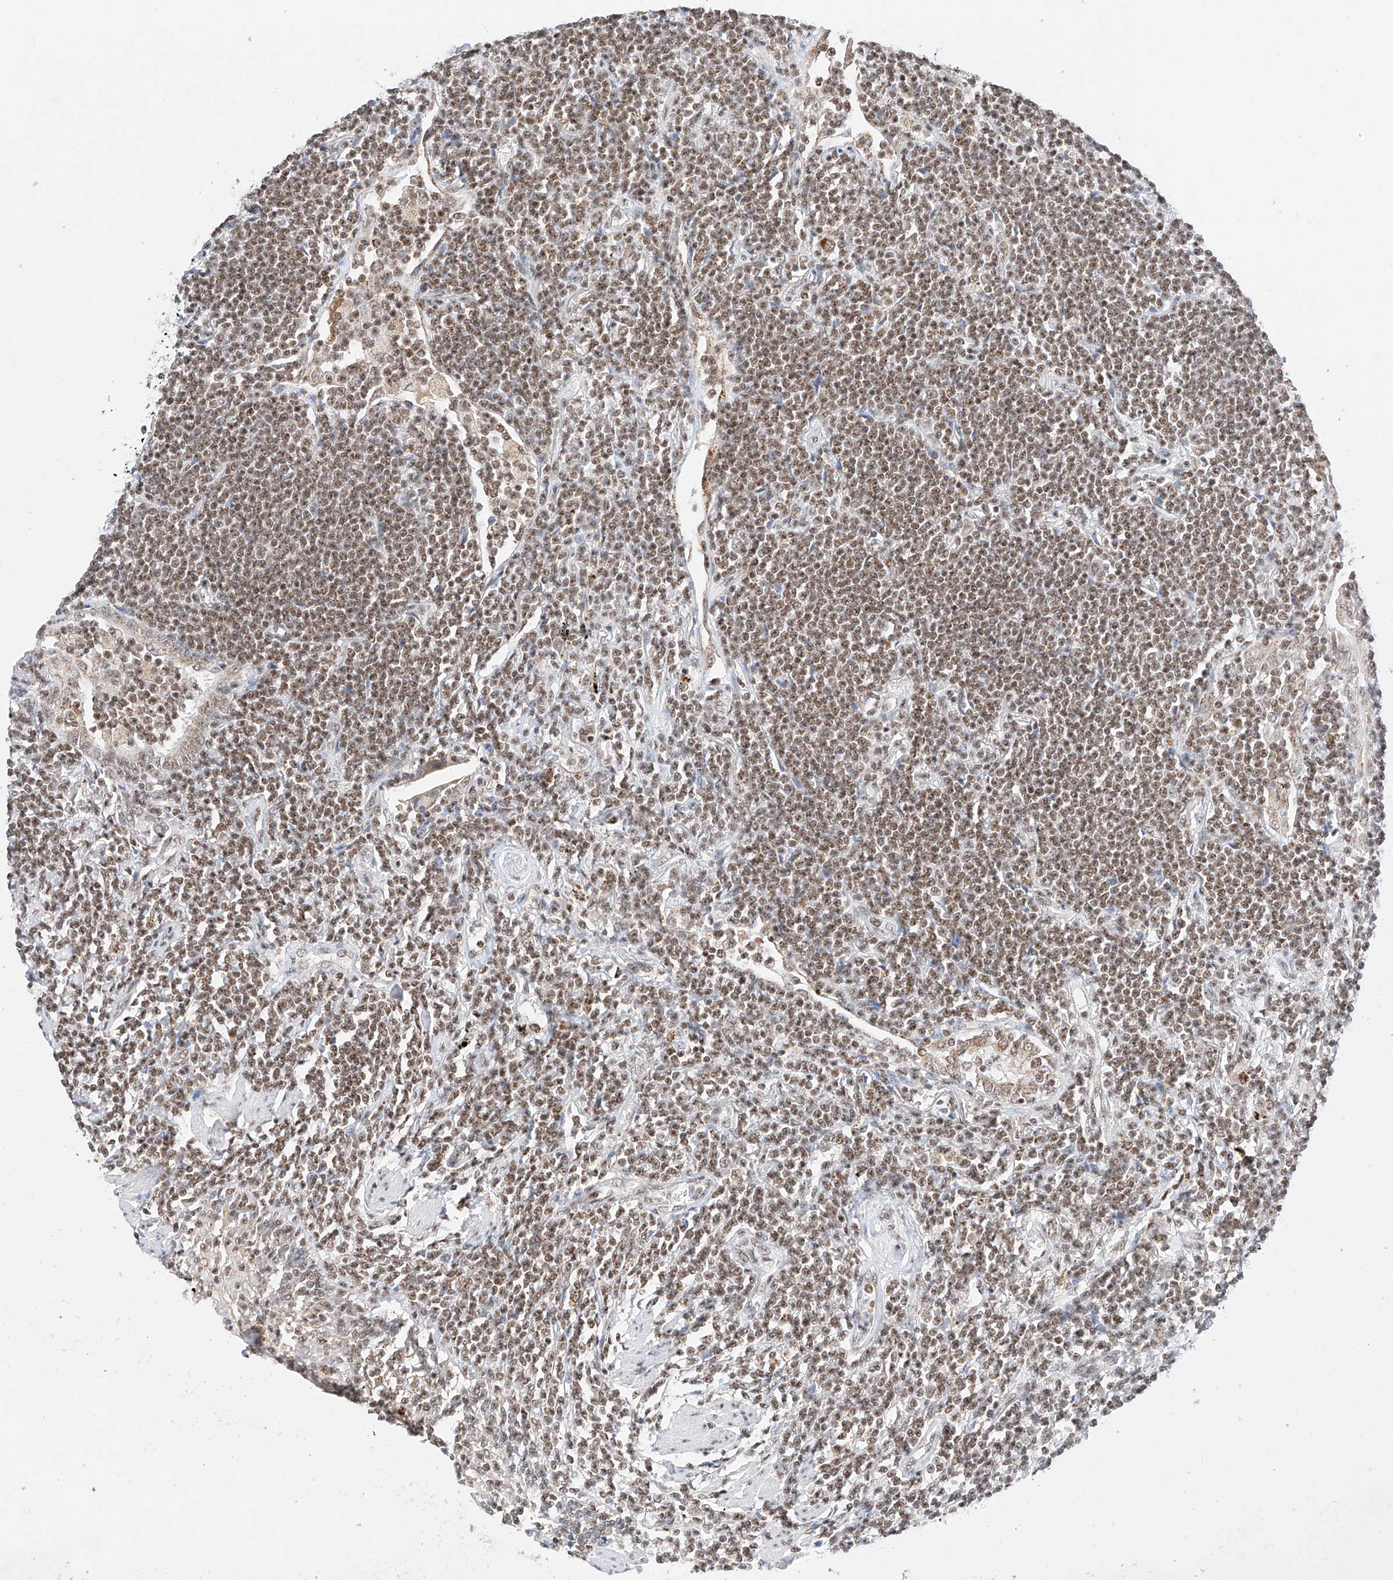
{"staining": {"intensity": "moderate", "quantity": ">75%", "location": "nuclear"}, "tissue": "lymphoma", "cell_type": "Tumor cells", "image_type": "cancer", "snomed": [{"axis": "morphology", "description": "Malignant lymphoma, non-Hodgkin's type, Low grade"}, {"axis": "topography", "description": "Lung"}], "caption": "Protein expression by immunohistochemistry (IHC) demonstrates moderate nuclear positivity in approximately >75% of tumor cells in low-grade malignant lymphoma, non-Hodgkin's type. The staining was performed using DAB (3,3'-diaminobenzidine), with brown indicating positive protein expression. Nuclei are stained blue with hematoxylin.", "gene": "NRF1", "patient": {"sex": "female", "age": 71}}